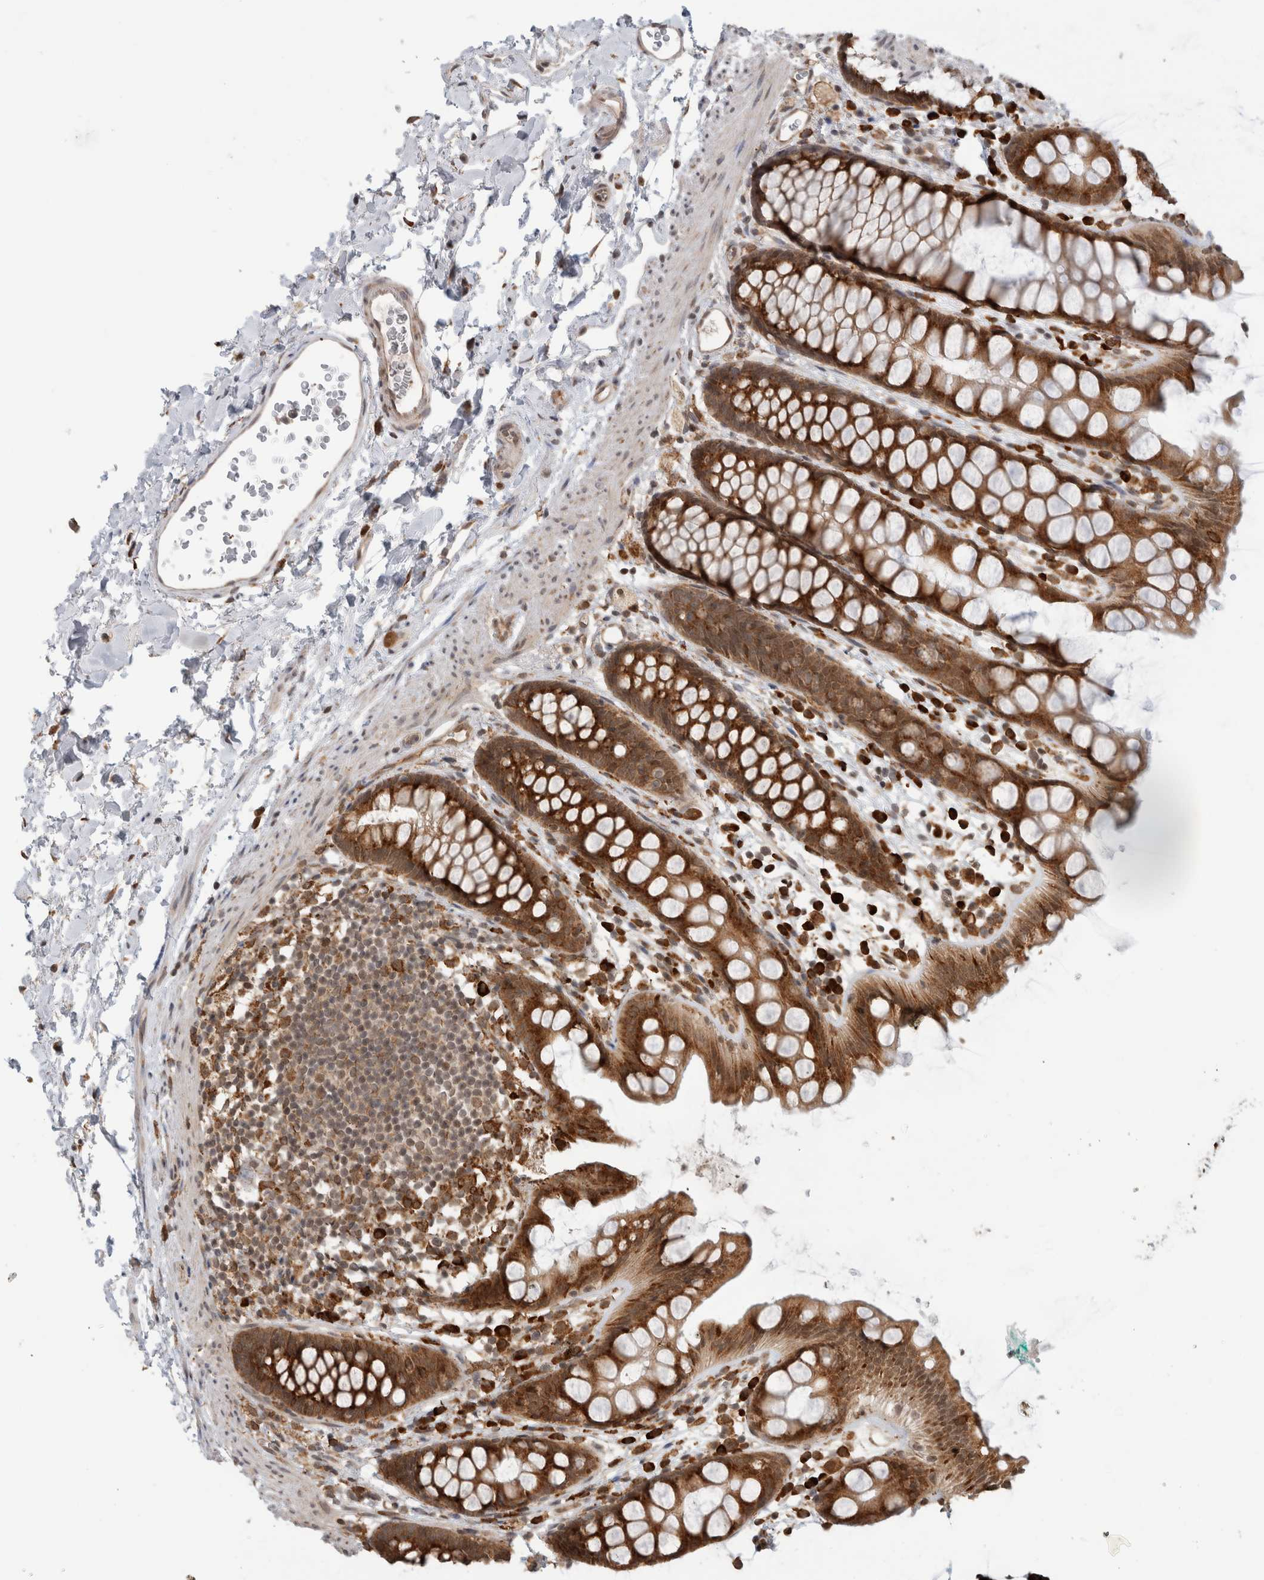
{"staining": {"intensity": "strong", "quantity": ">75%", "location": "cytoplasmic/membranous"}, "tissue": "rectum", "cell_type": "Glandular cells", "image_type": "normal", "snomed": [{"axis": "morphology", "description": "Normal tissue, NOS"}, {"axis": "topography", "description": "Rectum"}], "caption": "Immunohistochemical staining of unremarkable human rectum displays strong cytoplasmic/membranous protein staining in approximately >75% of glandular cells. (Stains: DAB in brown, nuclei in blue, Microscopy: brightfield microscopy at high magnification).", "gene": "MS4A7", "patient": {"sex": "female", "age": 65}}